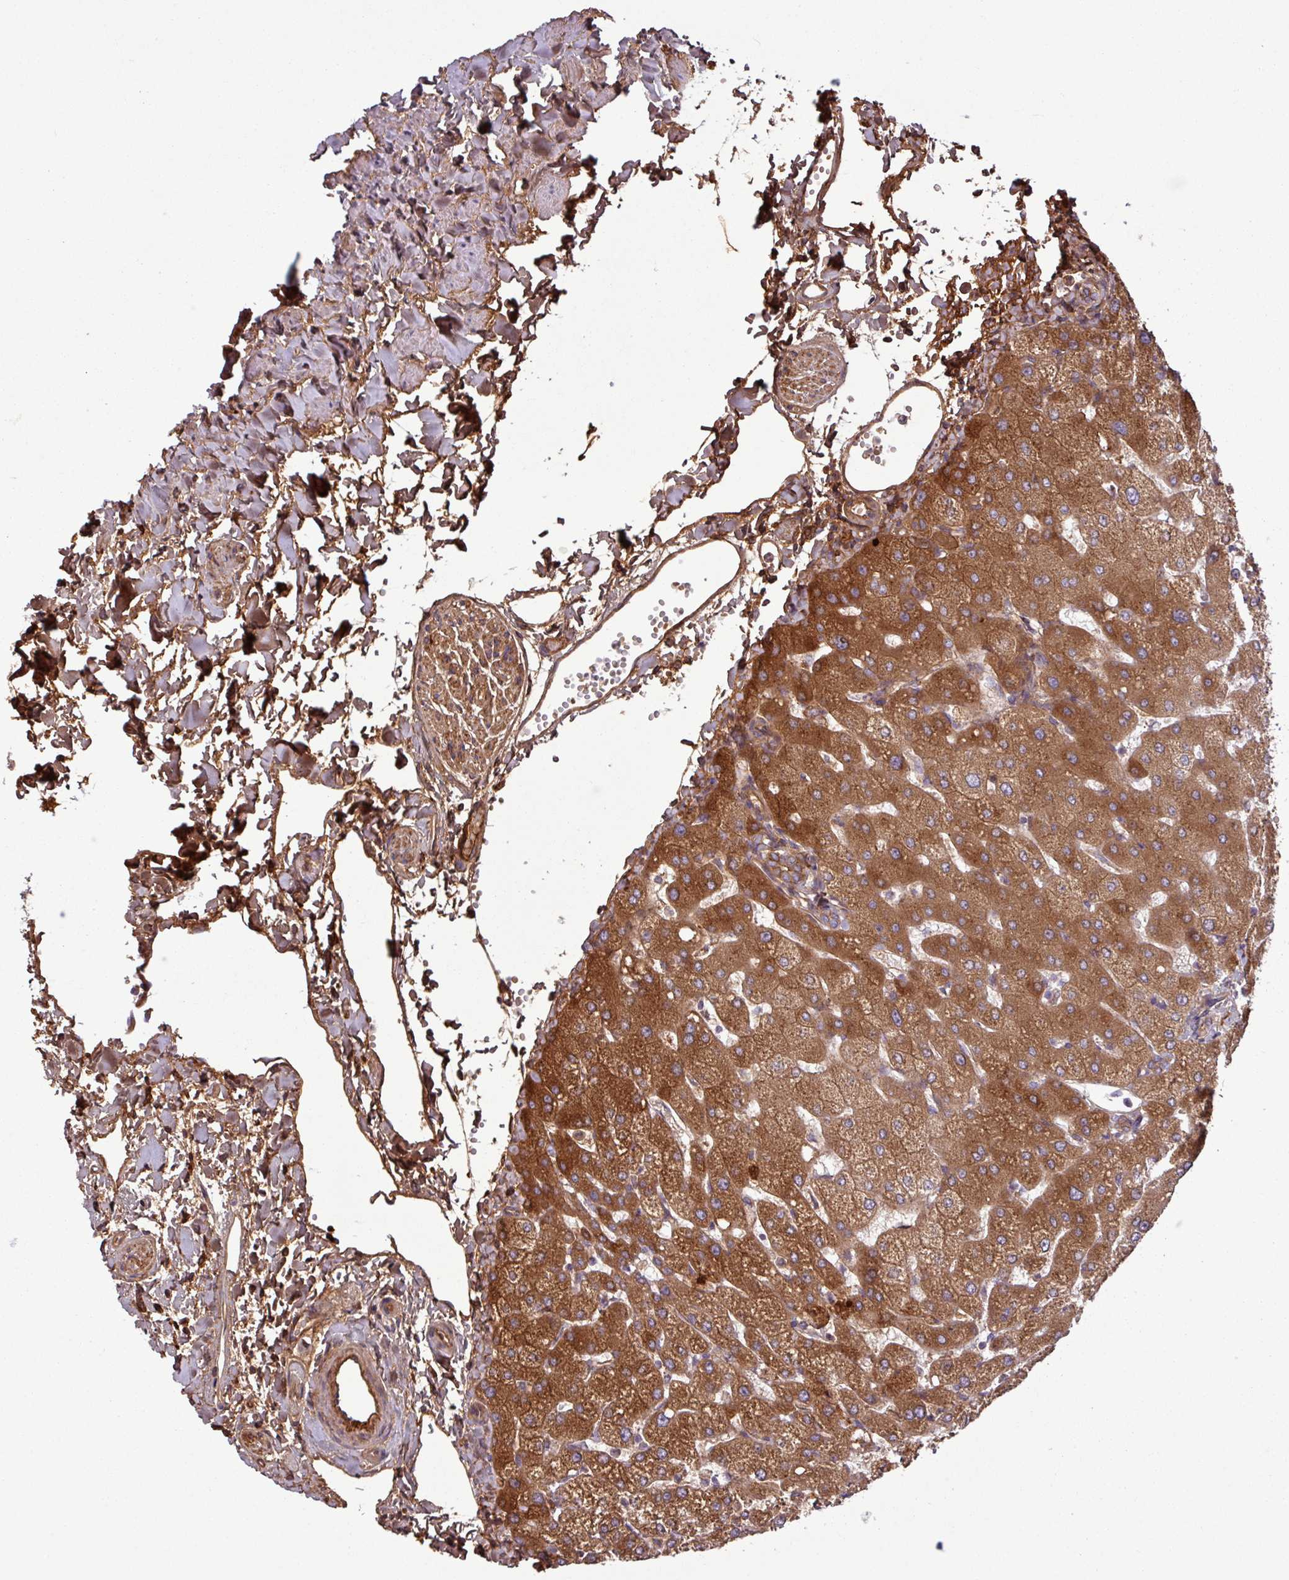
{"staining": {"intensity": "negative", "quantity": "none", "location": "none"}, "tissue": "liver", "cell_type": "Cholangiocytes", "image_type": "normal", "snomed": [{"axis": "morphology", "description": "Normal tissue, NOS"}, {"axis": "topography", "description": "Liver"}], "caption": "Cholangiocytes show no significant expression in unremarkable liver. (Stains: DAB IHC with hematoxylin counter stain, Microscopy: brightfield microscopy at high magnification).", "gene": "C4A", "patient": {"sex": "female", "age": 54}}